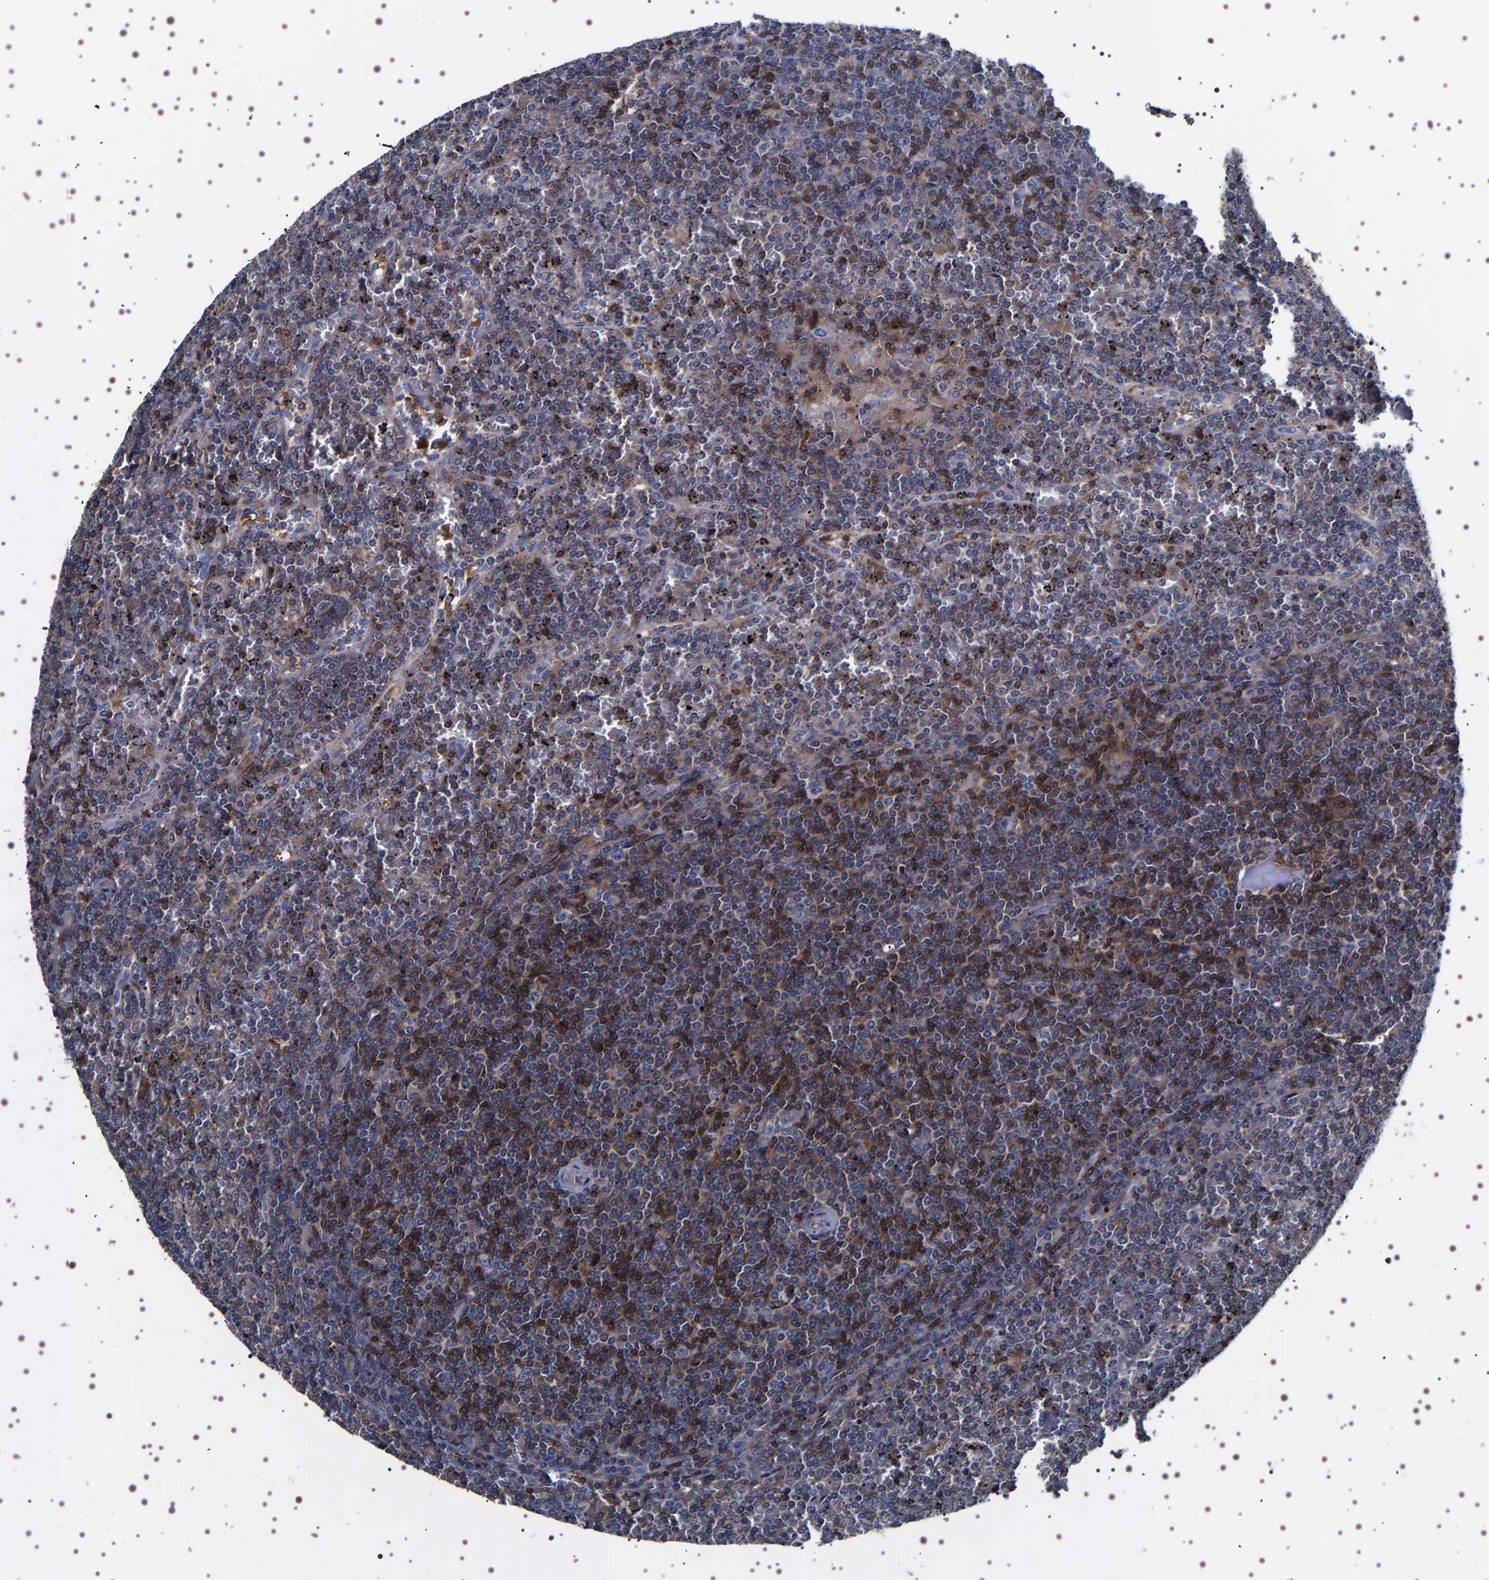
{"staining": {"intensity": "moderate", "quantity": "<25%", "location": "cytoplasmic/membranous,nuclear"}, "tissue": "lymphoma", "cell_type": "Tumor cells", "image_type": "cancer", "snomed": [{"axis": "morphology", "description": "Malignant lymphoma, non-Hodgkin's type, Low grade"}, {"axis": "topography", "description": "Spleen"}], "caption": "Tumor cells reveal low levels of moderate cytoplasmic/membranous and nuclear positivity in about <25% of cells in human lymphoma.", "gene": "WDR1", "patient": {"sex": "female", "age": 19}}